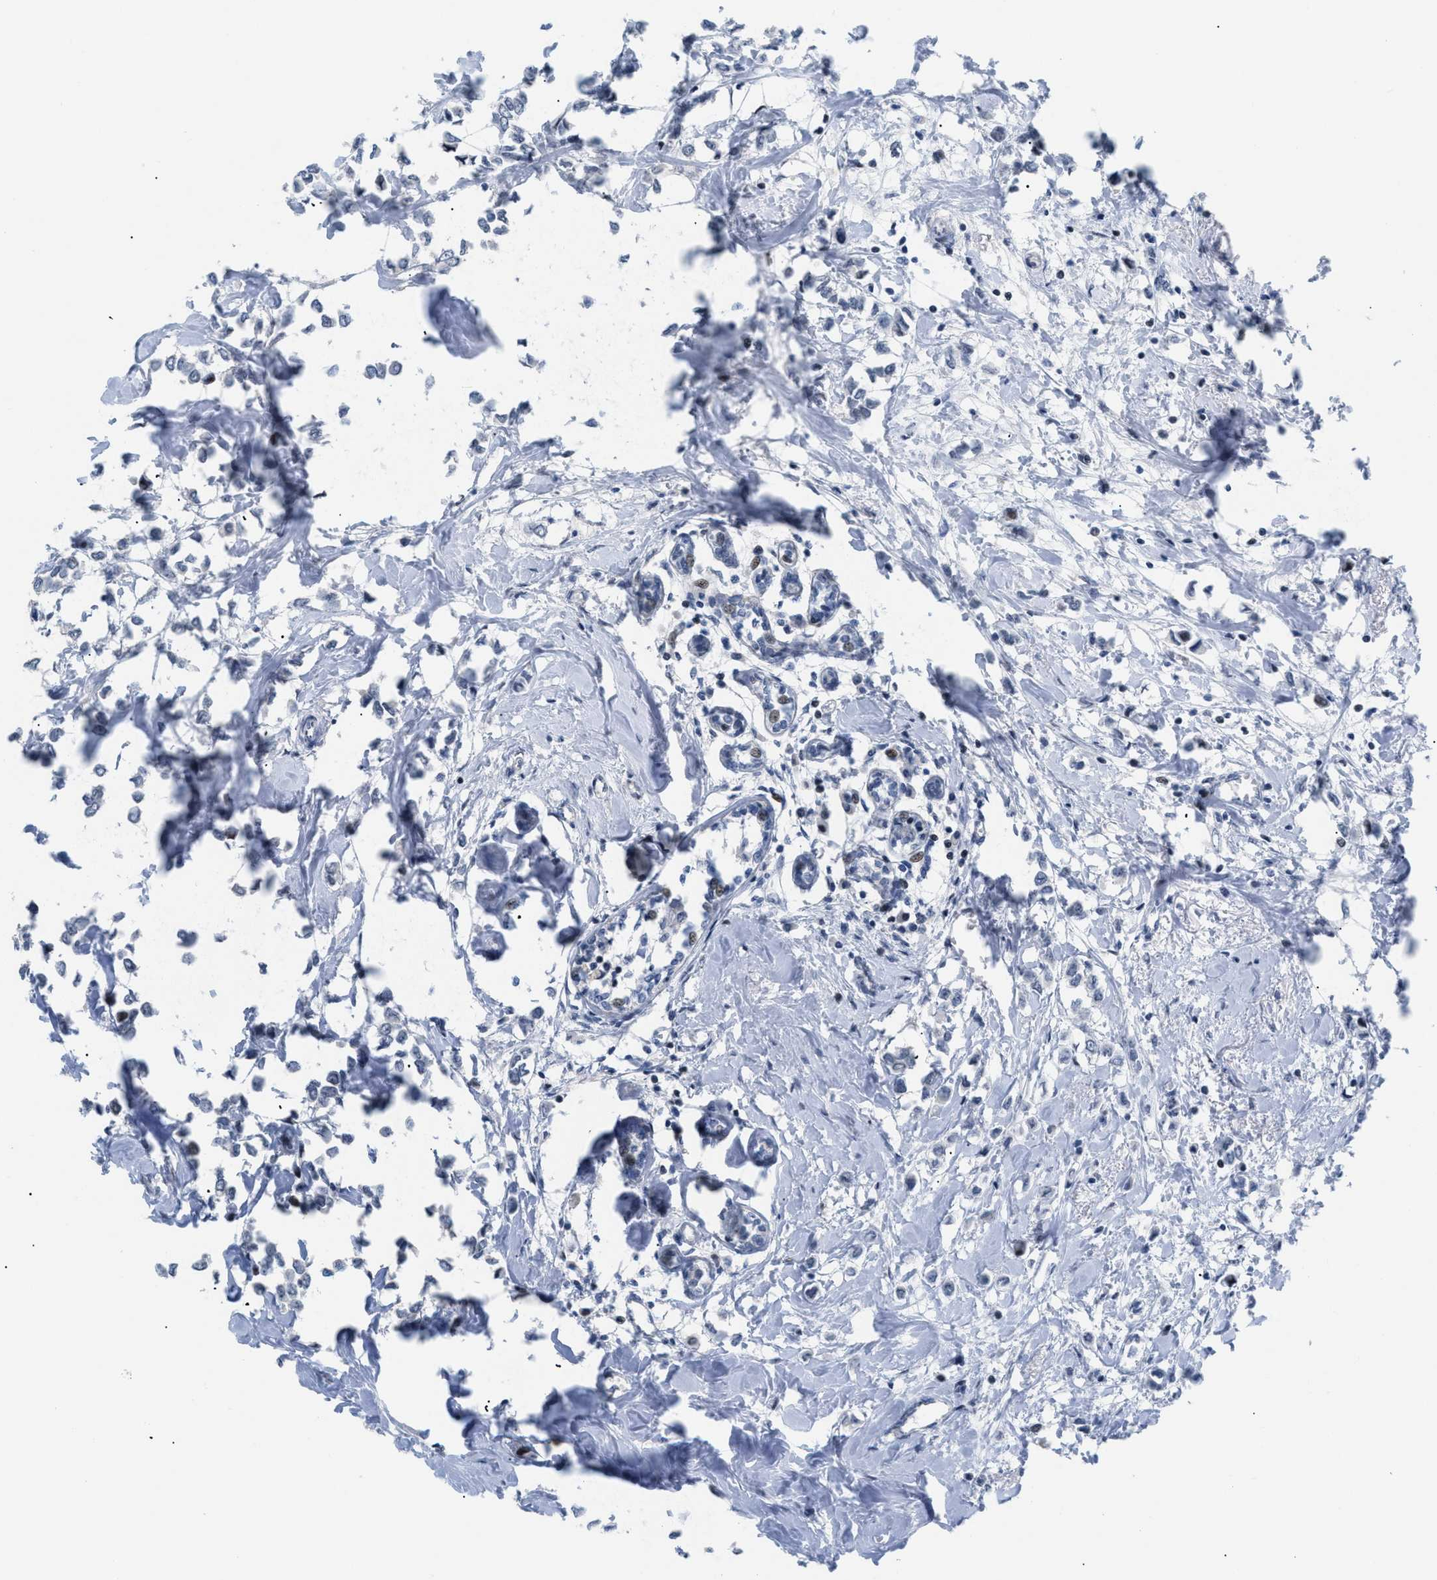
{"staining": {"intensity": "negative", "quantity": "none", "location": "none"}, "tissue": "breast cancer", "cell_type": "Tumor cells", "image_type": "cancer", "snomed": [{"axis": "morphology", "description": "Lobular carcinoma"}, {"axis": "topography", "description": "Breast"}], "caption": "This micrograph is of breast cancer stained with immunohistochemistry (IHC) to label a protein in brown with the nuclei are counter-stained blue. There is no positivity in tumor cells. (Stains: DAB (3,3'-diaminobenzidine) immunohistochemistry (IHC) with hematoxylin counter stain, Microscopy: brightfield microscopy at high magnification).", "gene": "MED1", "patient": {"sex": "female", "age": 51}}